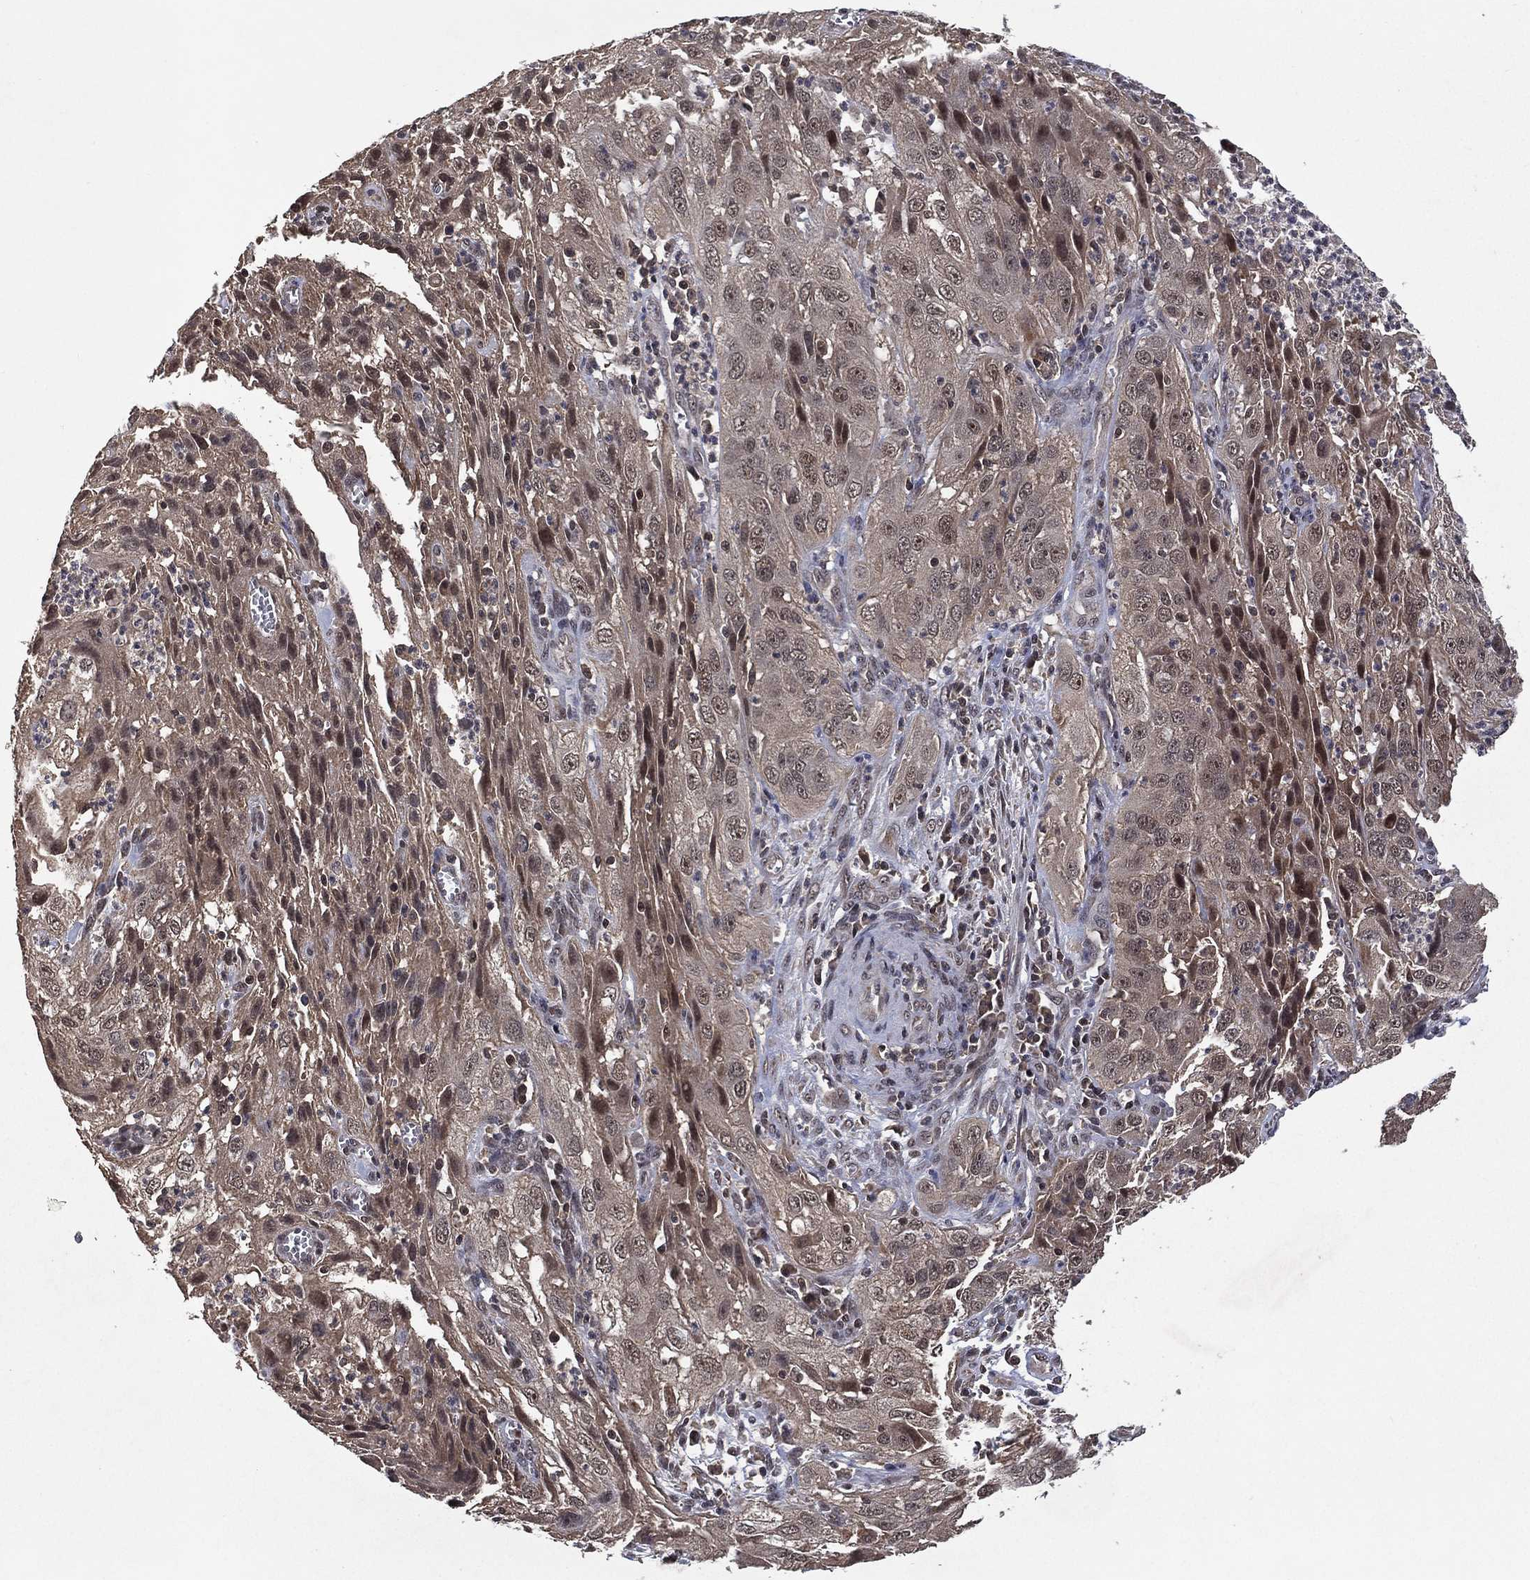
{"staining": {"intensity": "negative", "quantity": "none", "location": "none"}, "tissue": "cervical cancer", "cell_type": "Tumor cells", "image_type": "cancer", "snomed": [{"axis": "morphology", "description": "Squamous cell carcinoma, NOS"}, {"axis": "topography", "description": "Cervix"}], "caption": "Immunohistochemical staining of cervical cancer (squamous cell carcinoma) displays no significant staining in tumor cells.", "gene": "NELFCD", "patient": {"sex": "female", "age": 32}}